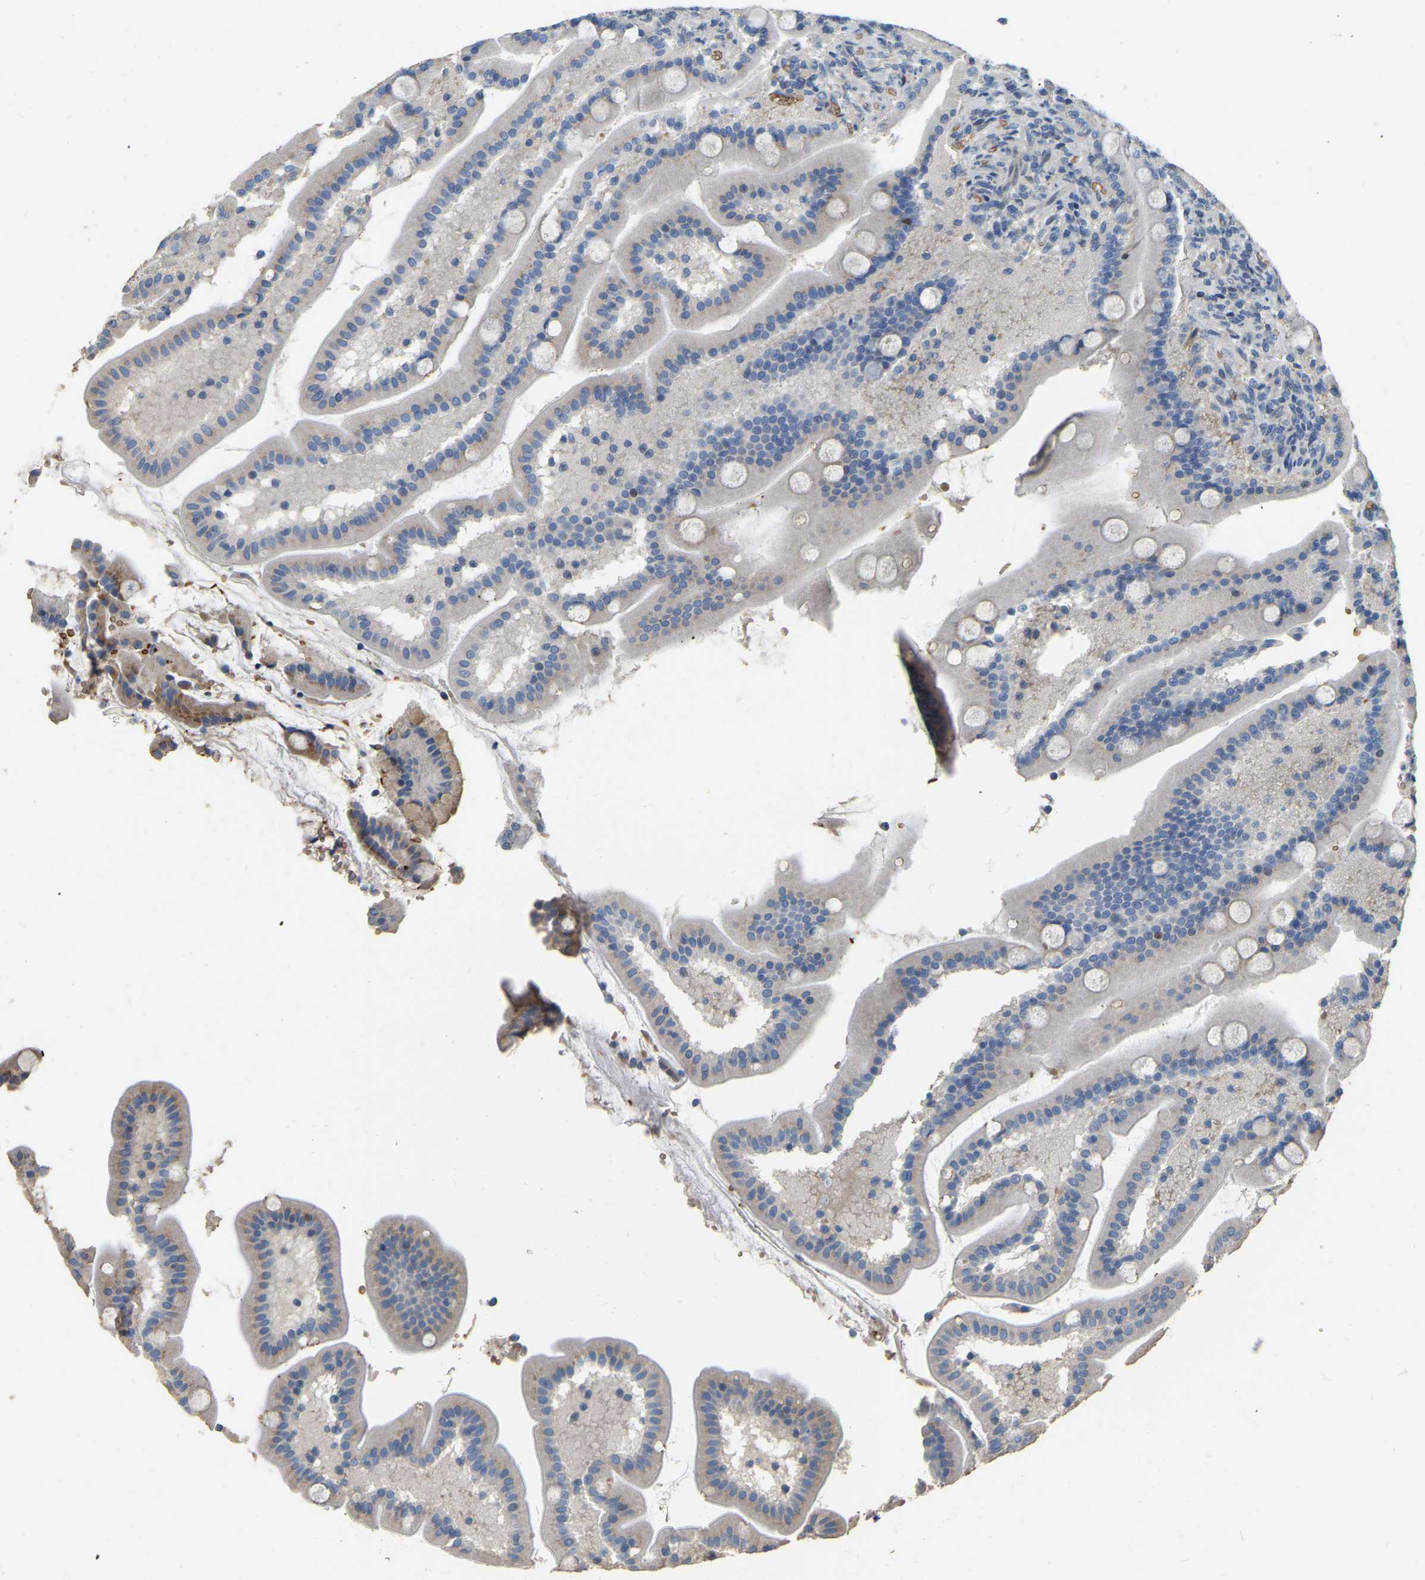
{"staining": {"intensity": "moderate", "quantity": "25%-75%", "location": "cytoplasmic/membranous"}, "tissue": "duodenum", "cell_type": "Glandular cells", "image_type": "normal", "snomed": [{"axis": "morphology", "description": "Normal tissue, NOS"}, {"axis": "topography", "description": "Duodenum"}], "caption": "Duodenum stained with IHC displays moderate cytoplasmic/membranous expression in approximately 25%-75% of glandular cells. The staining was performed using DAB to visualize the protein expression in brown, while the nuclei were stained in blue with hematoxylin (Magnification: 20x).", "gene": "CFAP298", "patient": {"sex": "male", "age": 54}}